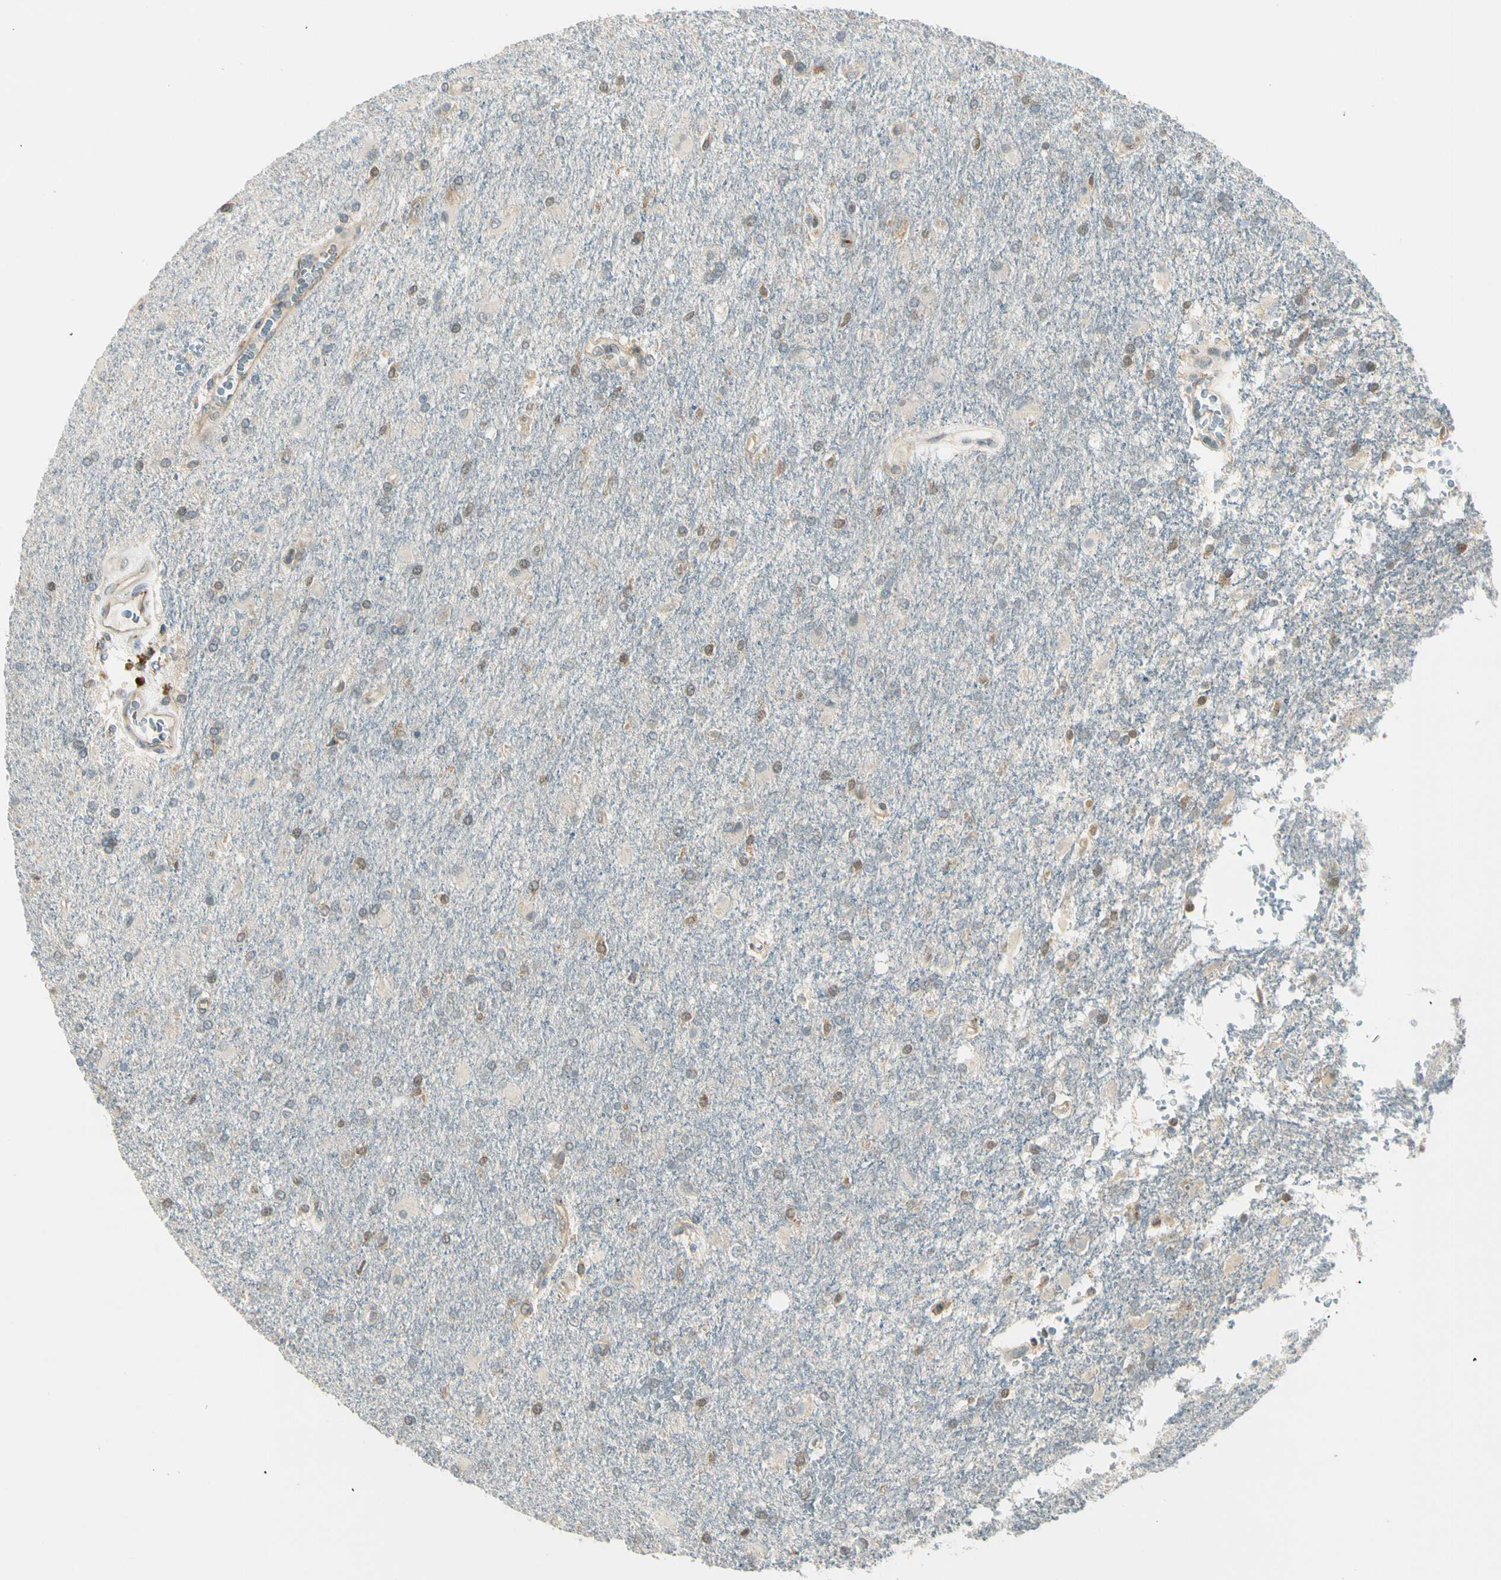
{"staining": {"intensity": "weak", "quantity": "25%-75%", "location": "cytoplasmic/membranous,nuclear"}, "tissue": "glioma", "cell_type": "Tumor cells", "image_type": "cancer", "snomed": [{"axis": "morphology", "description": "Glioma, malignant, High grade"}, {"axis": "topography", "description": "Brain"}], "caption": "Immunohistochemistry of human glioma exhibits low levels of weak cytoplasmic/membranous and nuclear staining in approximately 25%-75% of tumor cells.", "gene": "SVBP", "patient": {"sex": "male", "age": 71}}